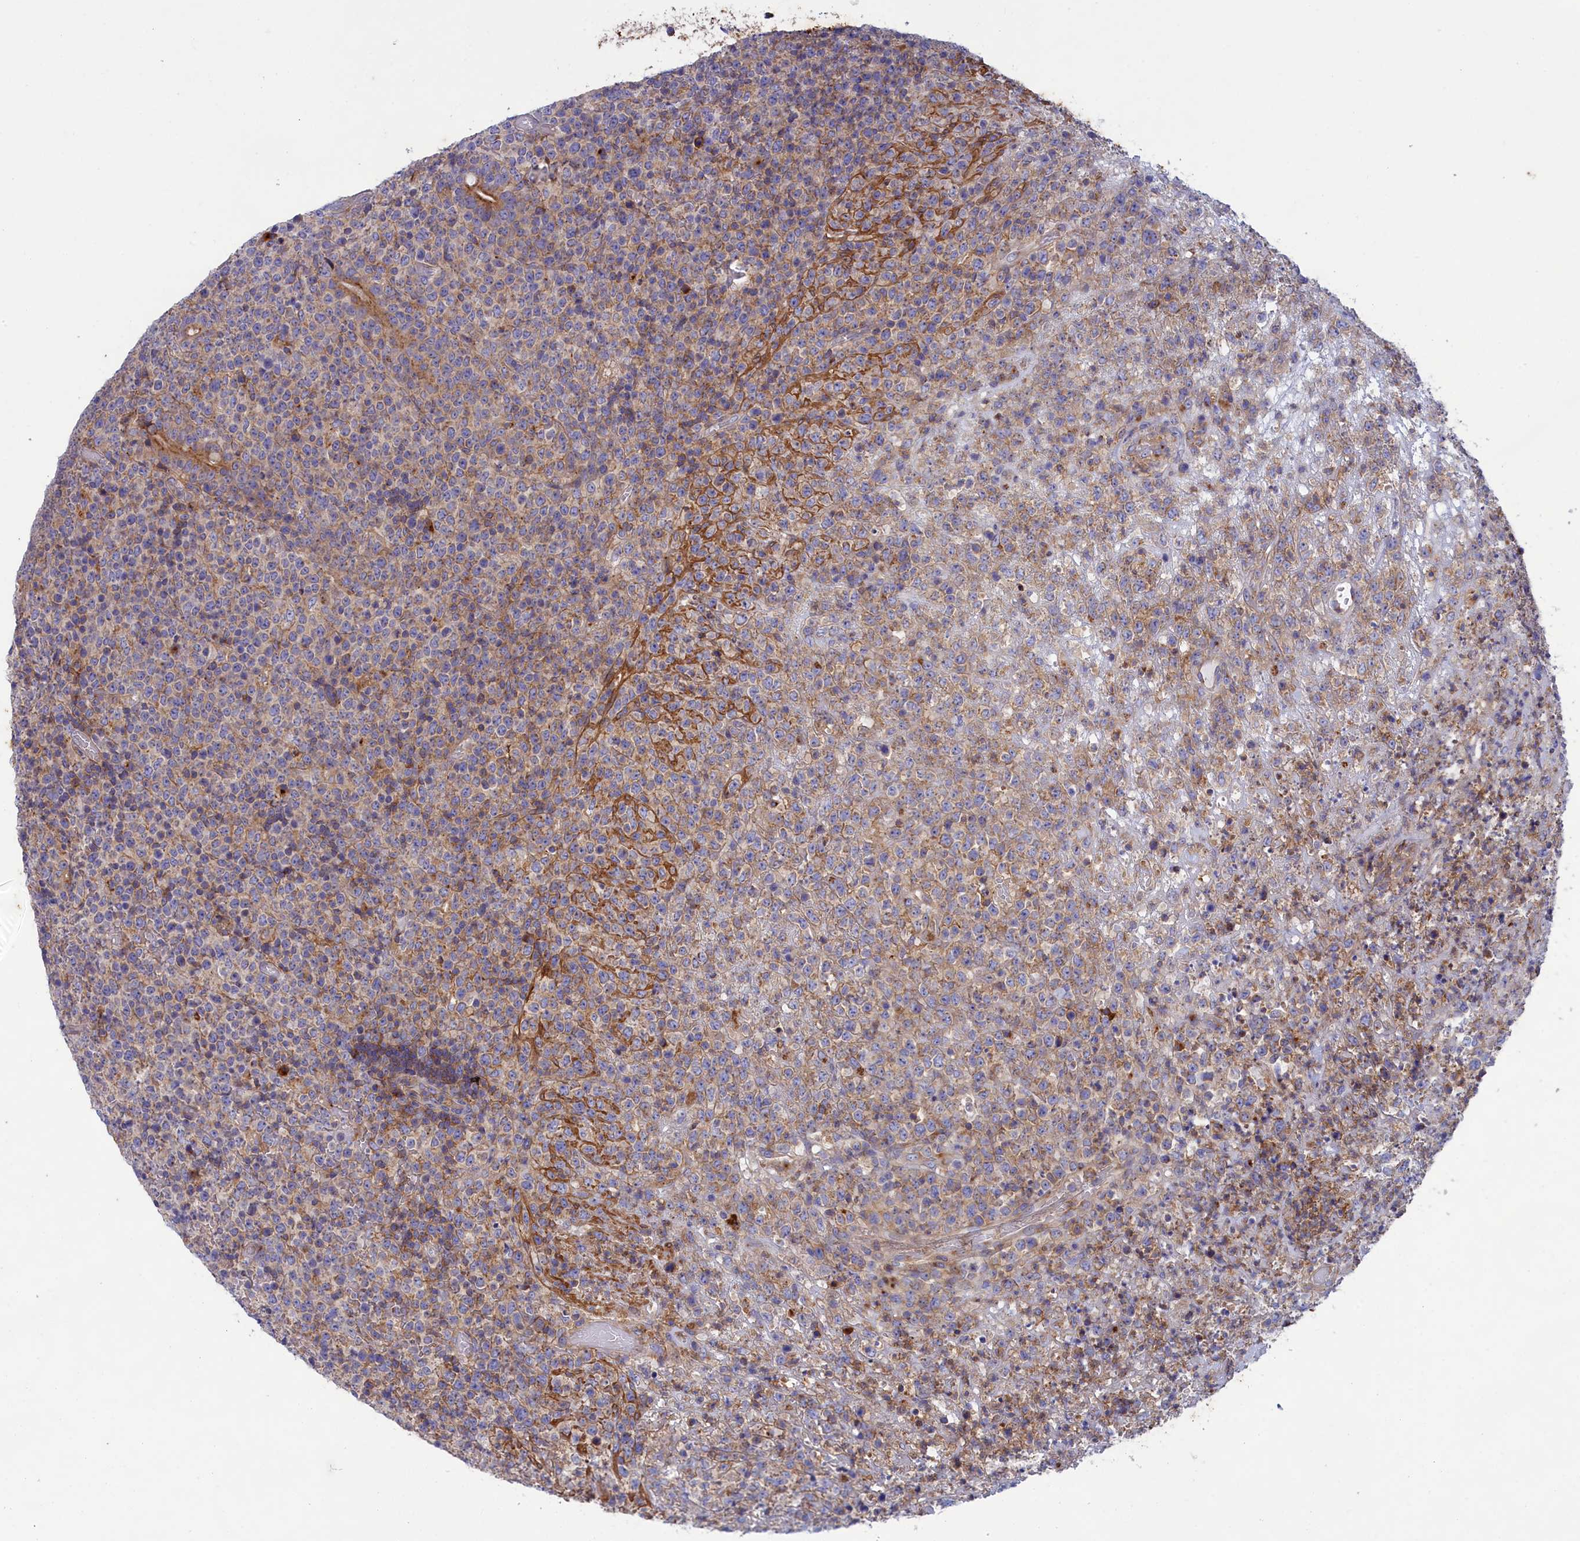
{"staining": {"intensity": "negative", "quantity": "none", "location": "none"}, "tissue": "lymphoma", "cell_type": "Tumor cells", "image_type": "cancer", "snomed": [{"axis": "morphology", "description": "Malignant lymphoma, non-Hodgkin's type, High grade"}, {"axis": "topography", "description": "Colon"}], "caption": "This is a image of immunohistochemistry staining of lymphoma, which shows no positivity in tumor cells.", "gene": "SCAMP4", "patient": {"sex": "female", "age": 53}}